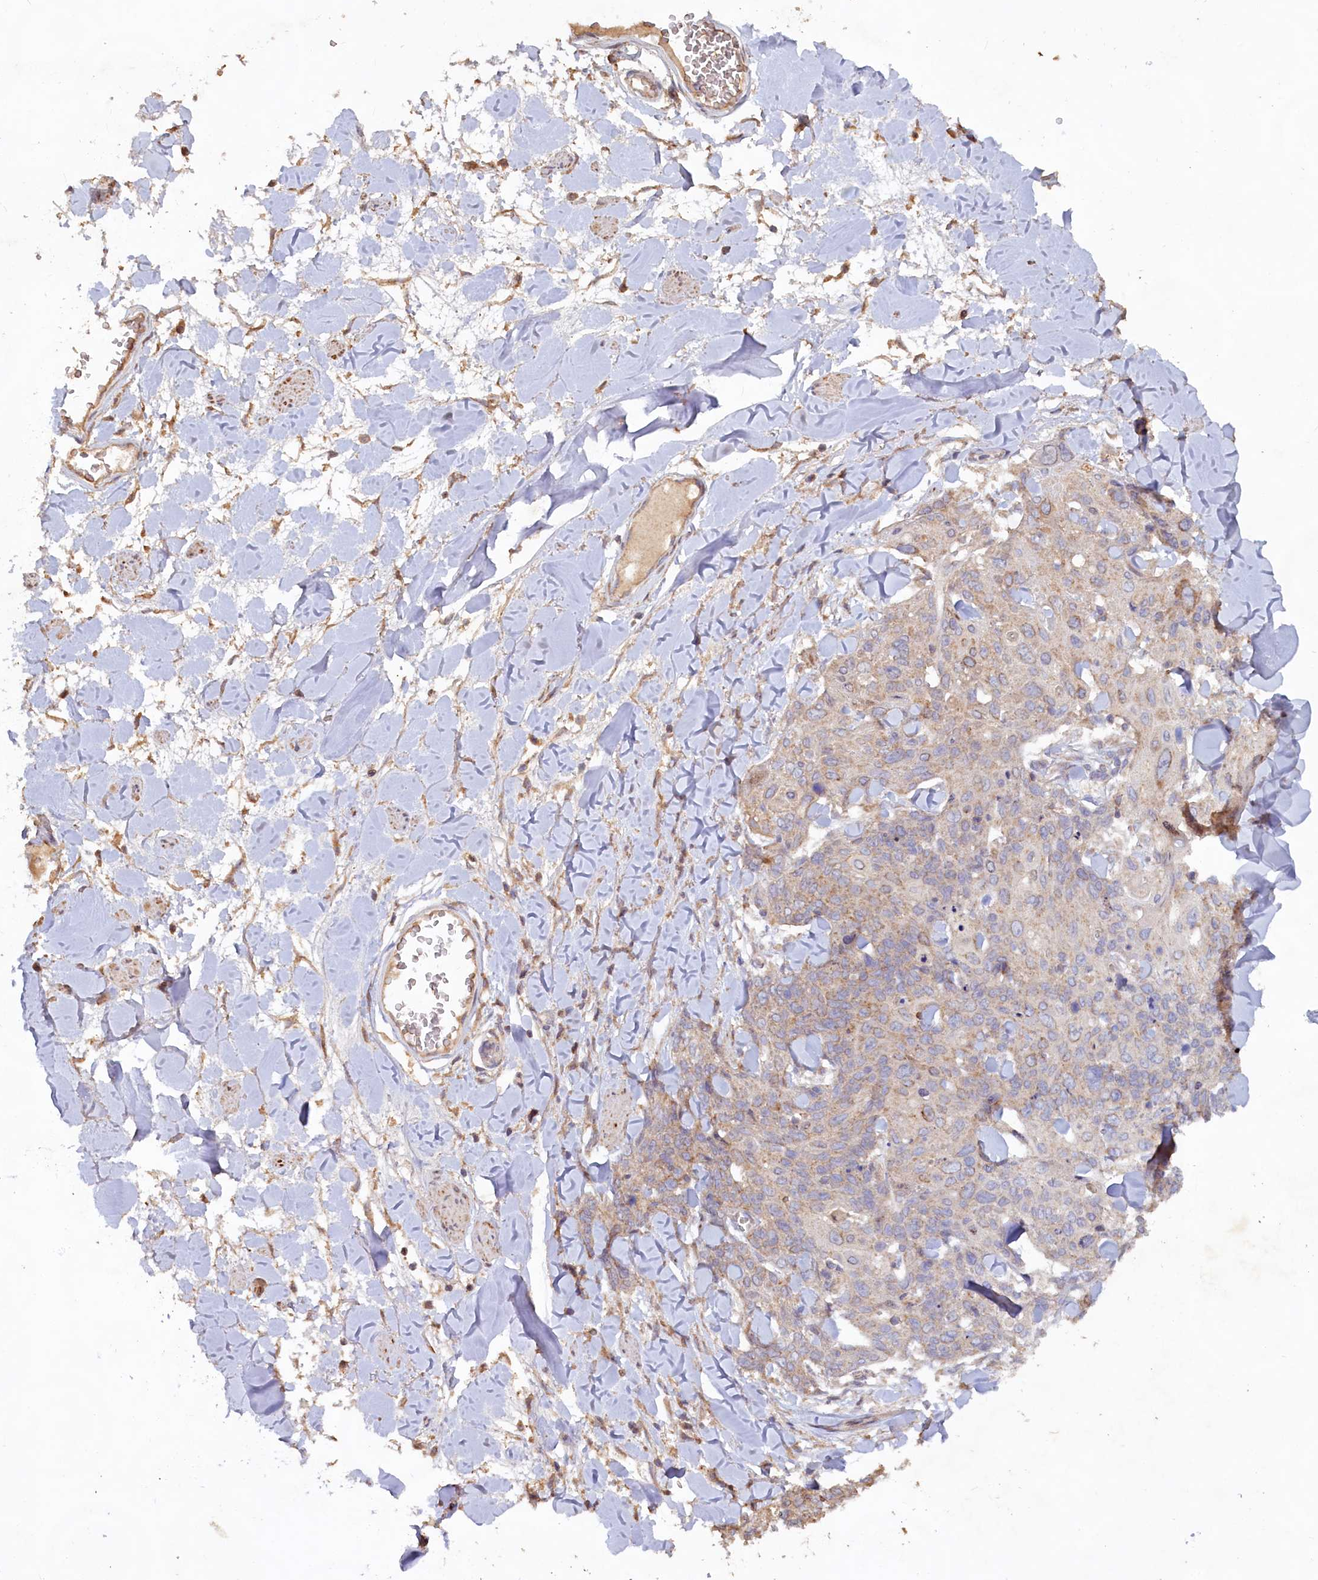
{"staining": {"intensity": "weak", "quantity": ">75%", "location": "cytoplasmic/membranous"}, "tissue": "skin cancer", "cell_type": "Tumor cells", "image_type": "cancer", "snomed": [{"axis": "morphology", "description": "Squamous cell carcinoma, NOS"}, {"axis": "topography", "description": "Skin"}, {"axis": "topography", "description": "Vulva"}], "caption": "Weak cytoplasmic/membranous protein expression is seen in about >75% of tumor cells in skin squamous cell carcinoma. (DAB (3,3'-diaminobenzidine) IHC, brown staining for protein, blue staining for nuclei).", "gene": "FUNDC1", "patient": {"sex": "female", "age": 85}}